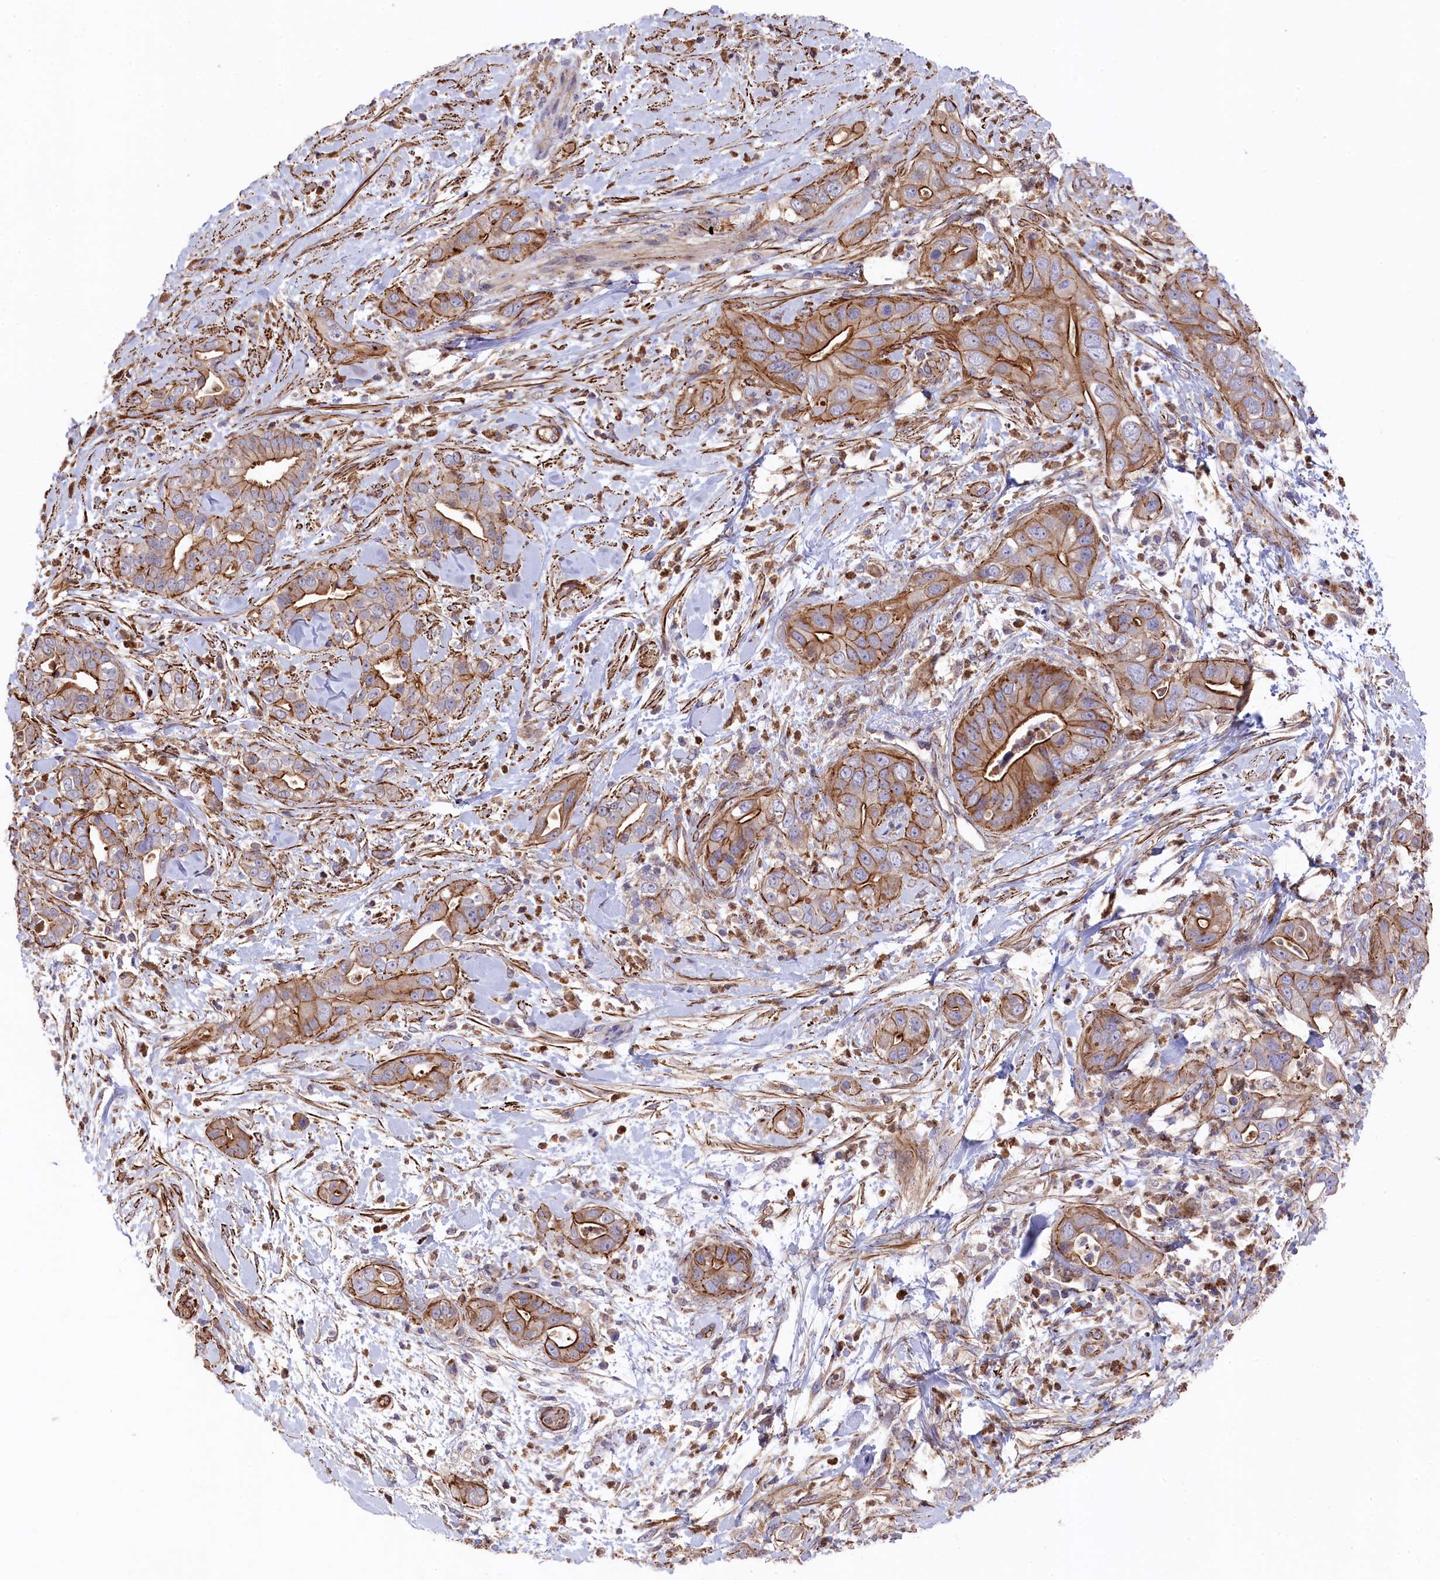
{"staining": {"intensity": "moderate", "quantity": ">75%", "location": "cytoplasmic/membranous"}, "tissue": "pancreatic cancer", "cell_type": "Tumor cells", "image_type": "cancer", "snomed": [{"axis": "morphology", "description": "Adenocarcinoma, NOS"}, {"axis": "topography", "description": "Pancreas"}], "caption": "DAB (3,3'-diaminobenzidine) immunohistochemical staining of pancreatic adenocarcinoma exhibits moderate cytoplasmic/membranous protein positivity in approximately >75% of tumor cells.", "gene": "RAPSN", "patient": {"sex": "female", "age": 78}}